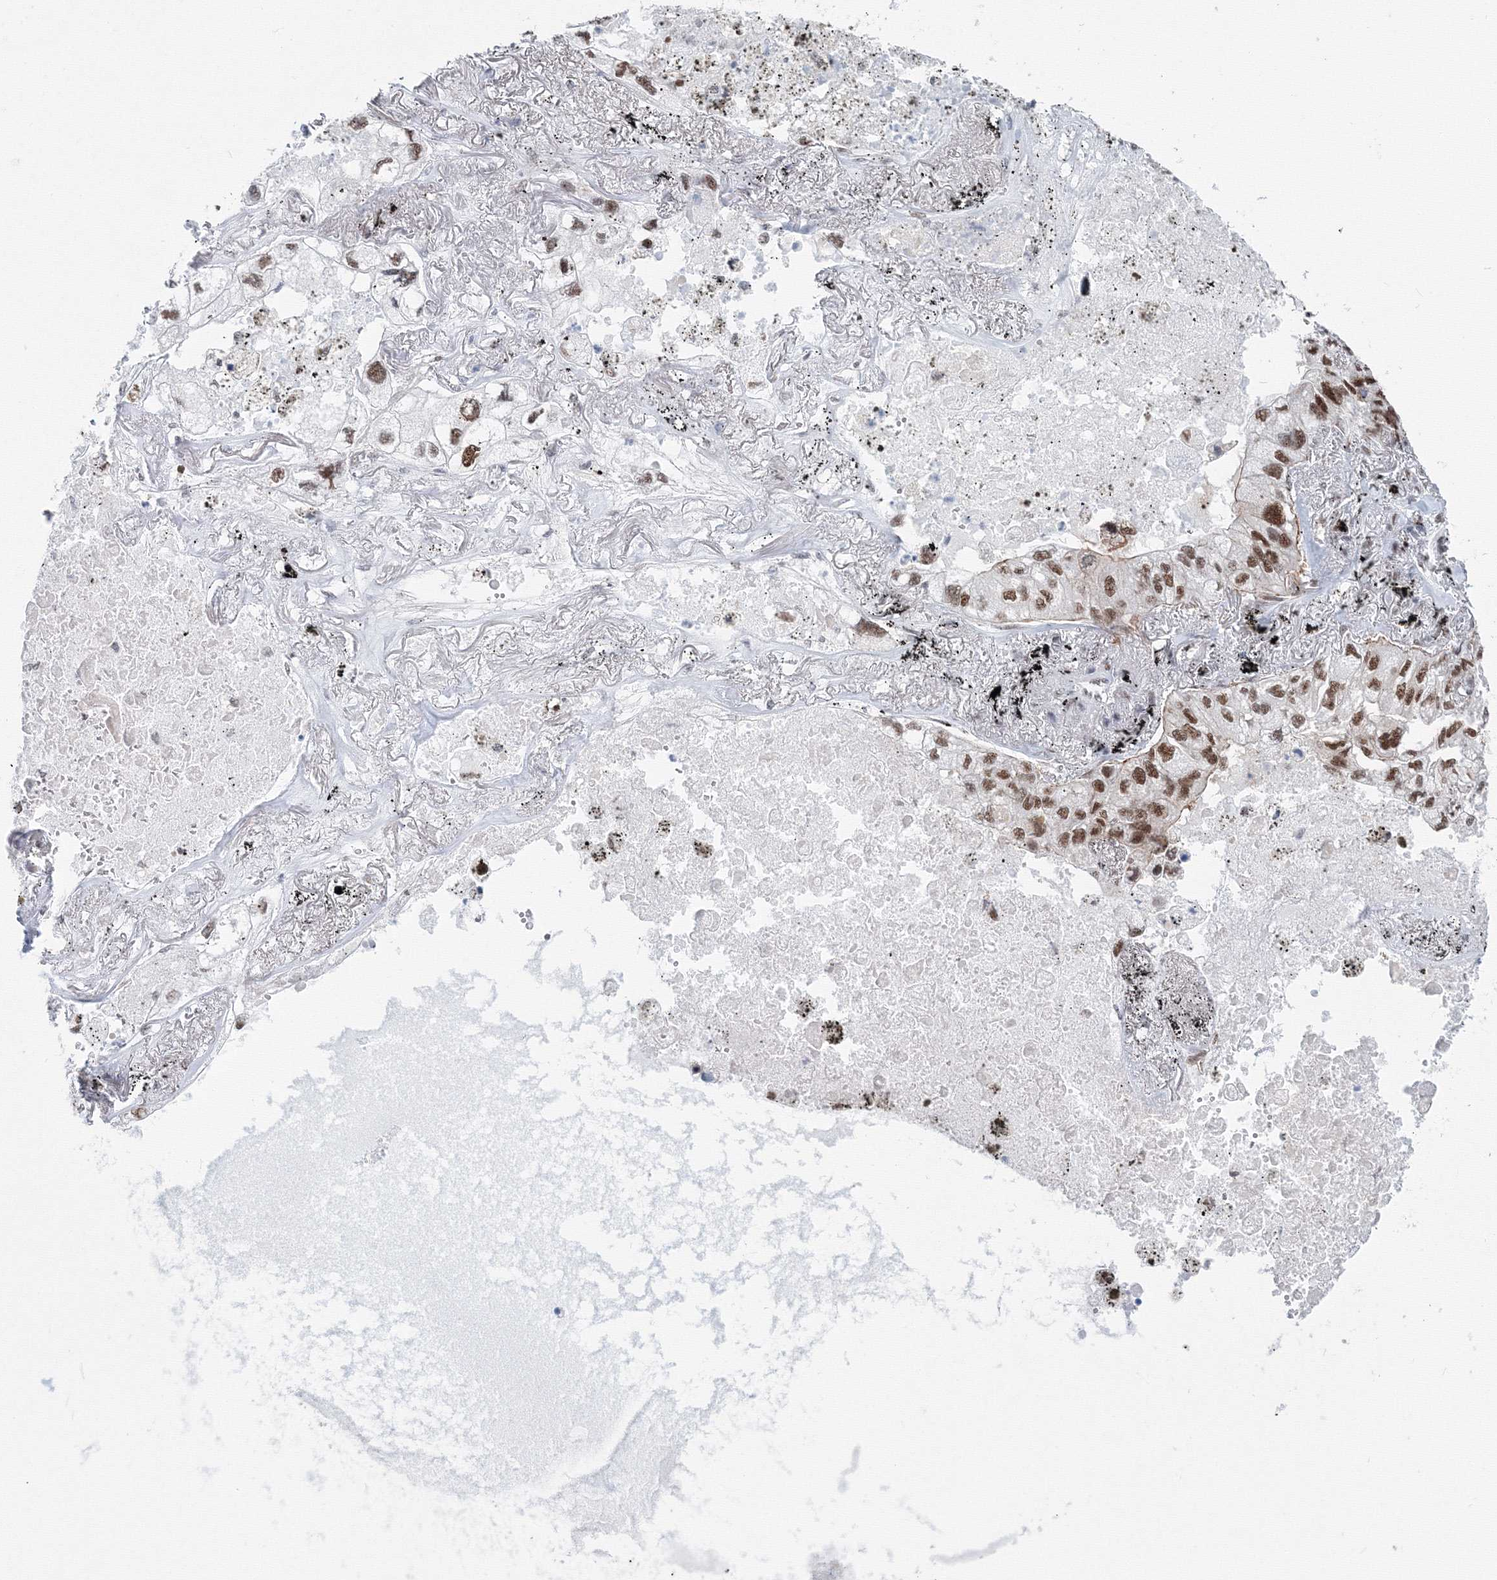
{"staining": {"intensity": "moderate", "quantity": ">75%", "location": "nuclear"}, "tissue": "lung cancer", "cell_type": "Tumor cells", "image_type": "cancer", "snomed": [{"axis": "morphology", "description": "Adenocarcinoma, NOS"}, {"axis": "topography", "description": "Lung"}], "caption": "Human lung adenocarcinoma stained with a brown dye displays moderate nuclear positive positivity in approximately >75% of tumor cells.", "gene": "SF3B6", "patient": {"sex": "male", "age": 65}}